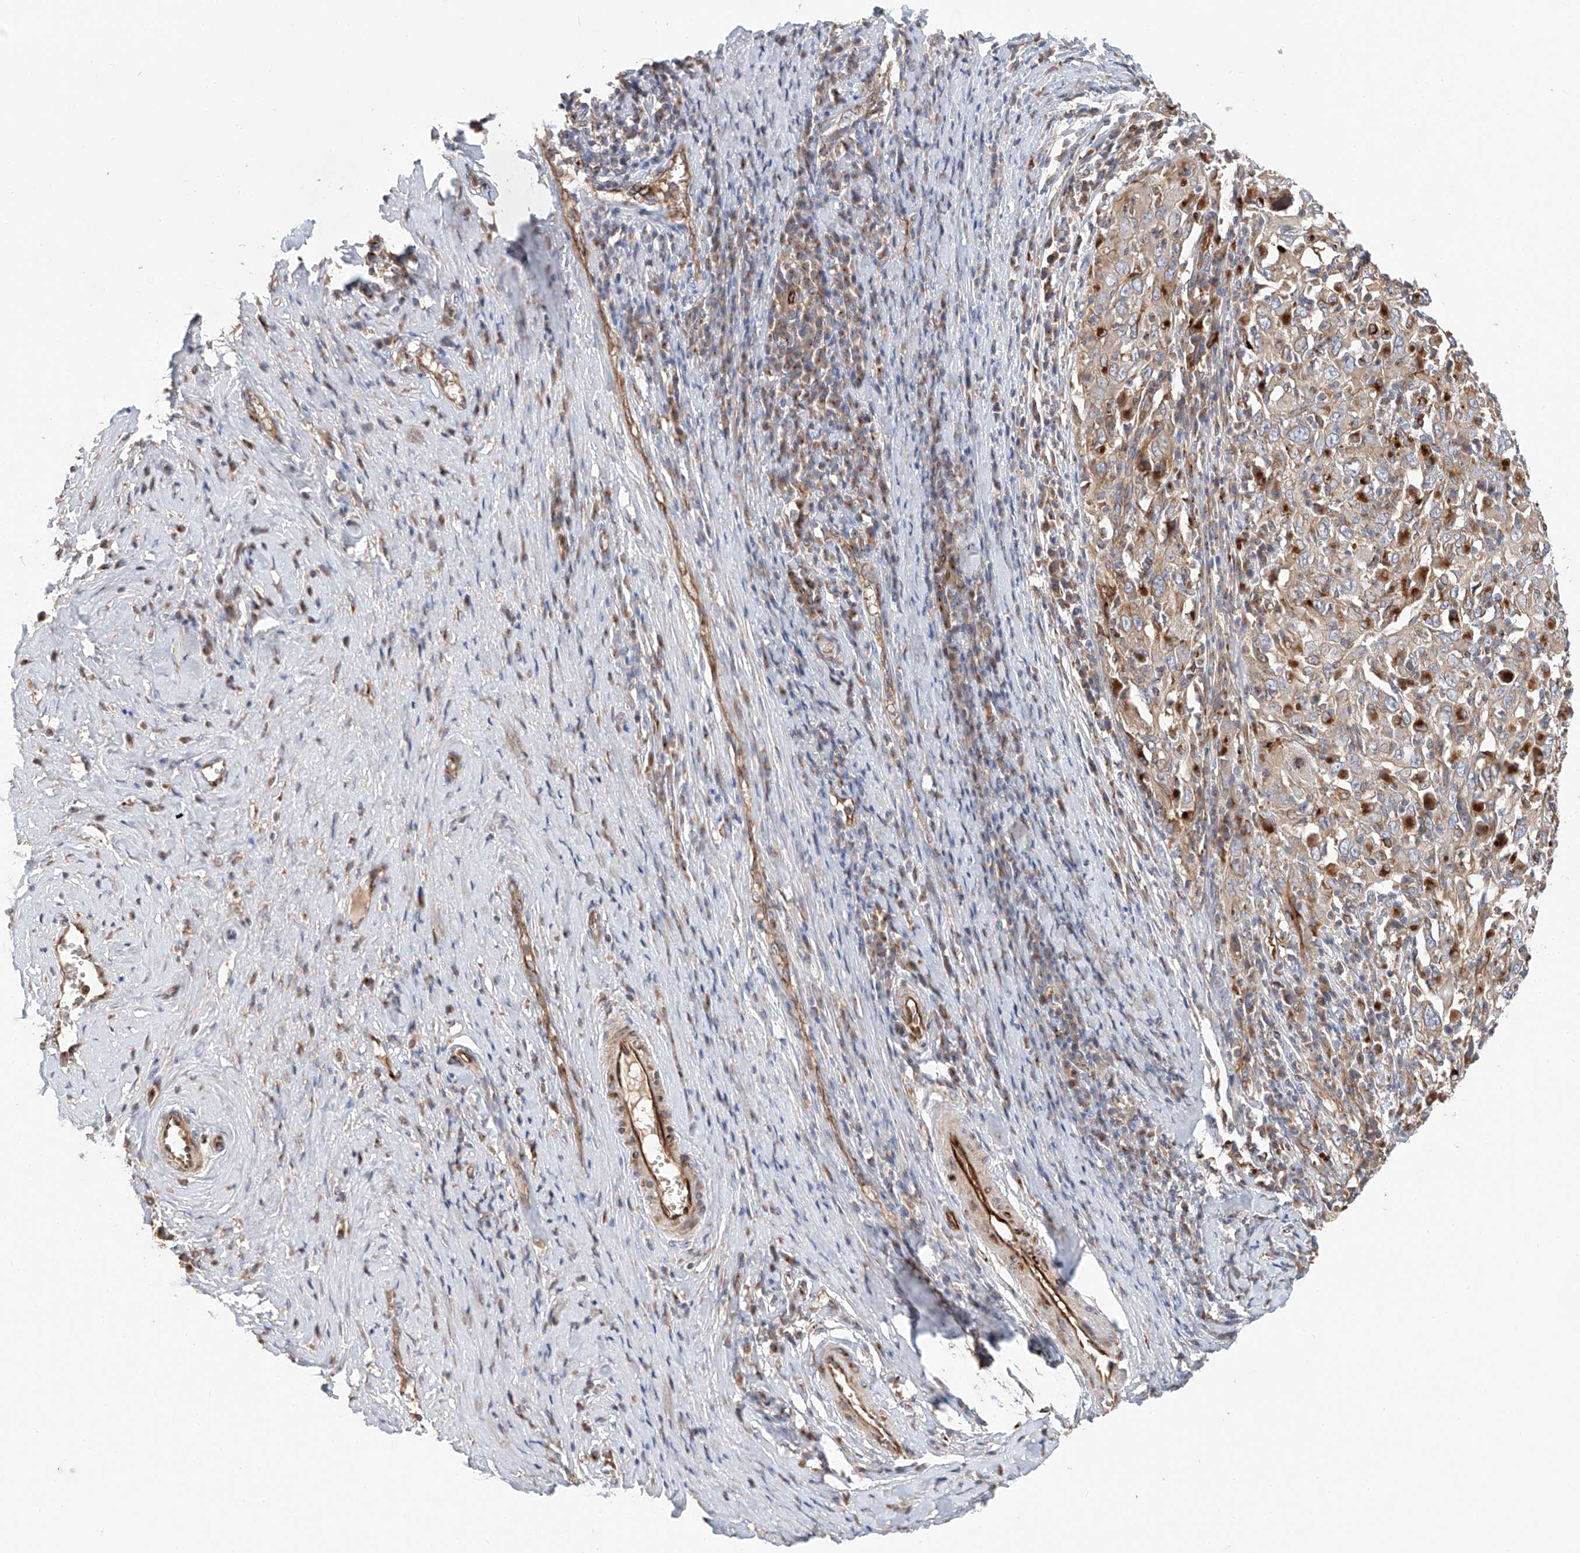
{"staining": {"intensity": "moderate", "quantity": ">75%", "location": "cytoplasmic/membranous"}, "tissue": "cervical cancer", "cell_type": "Tumor cells", "image_type": "cancer", "snomed": [{"axis": "morphology", "description": "Squamous cell carcinoma, NOS"}, {"axis": "topography", "description": "Cervix"}], "caption": "Cervical cancer (squamous cell carcinoma) tissue demonstrates moderate cytoplasmic/membranous positivity in about >75% of tumor cells Nuclei are stained in blue.", "gene": "HGSNAT", "patient": {"sex": "female", "age": 46}}